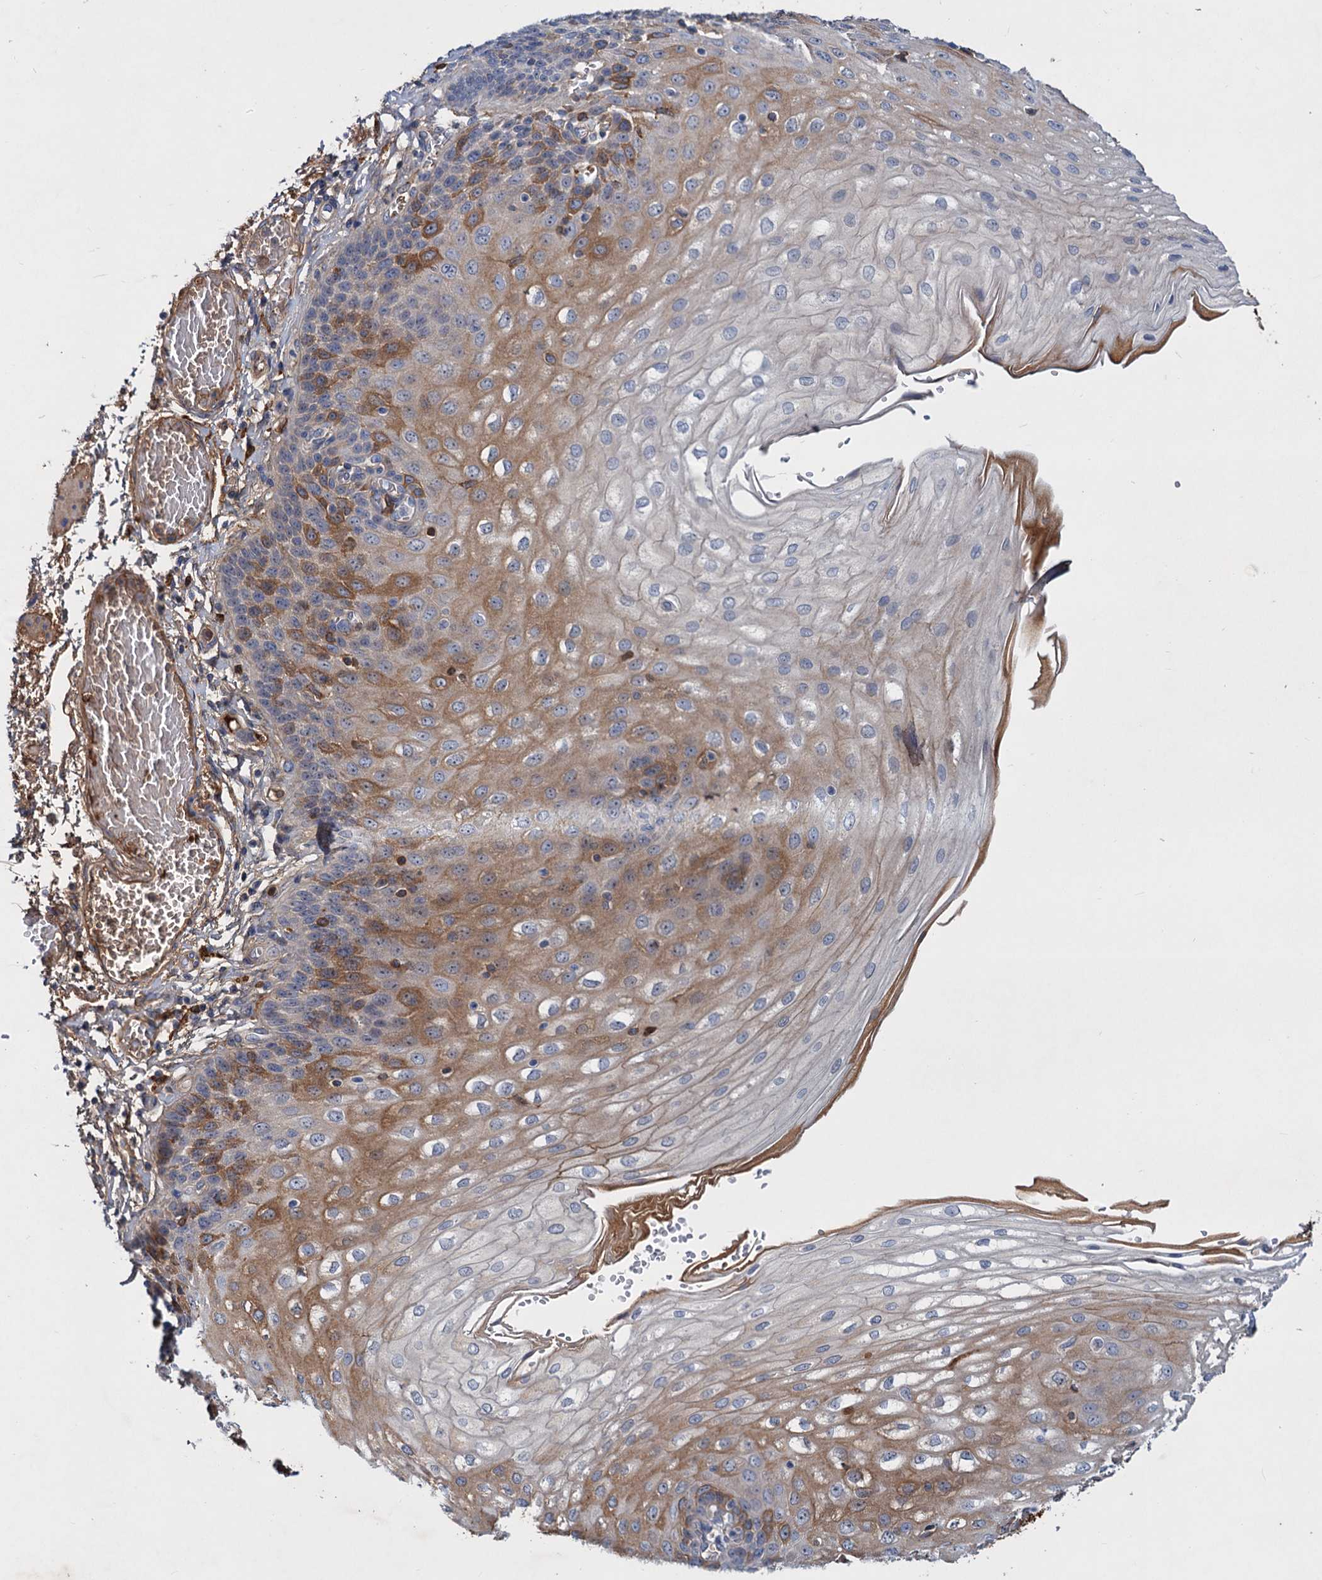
{"staining": {"intensity": "moderate", "quantity": "25%-75%", "location": "cytoplasmic/membranous"}, "tissue": "esophagus", "cell_type": "Squamous epithelial cells", "image_type": "normal", "snomed": [{"axis": "morphology", "description": "Normal tissue, NOS"}, {"axis": "topography", "description": "Esophagus"}], "caption": "Immunohistochemistry (IHC) image of benign esophagus: human esophagus stained using immunohistochemistry (IHC) displays medium levels of moderate protein expression localized specifically in the cytoplasmic/membranous of squamous epithelial cells, appearing as a cytoplasmic/membranous brown color.", "gene": "CHRD", "patient": {"sex": "male", "age": 81}}